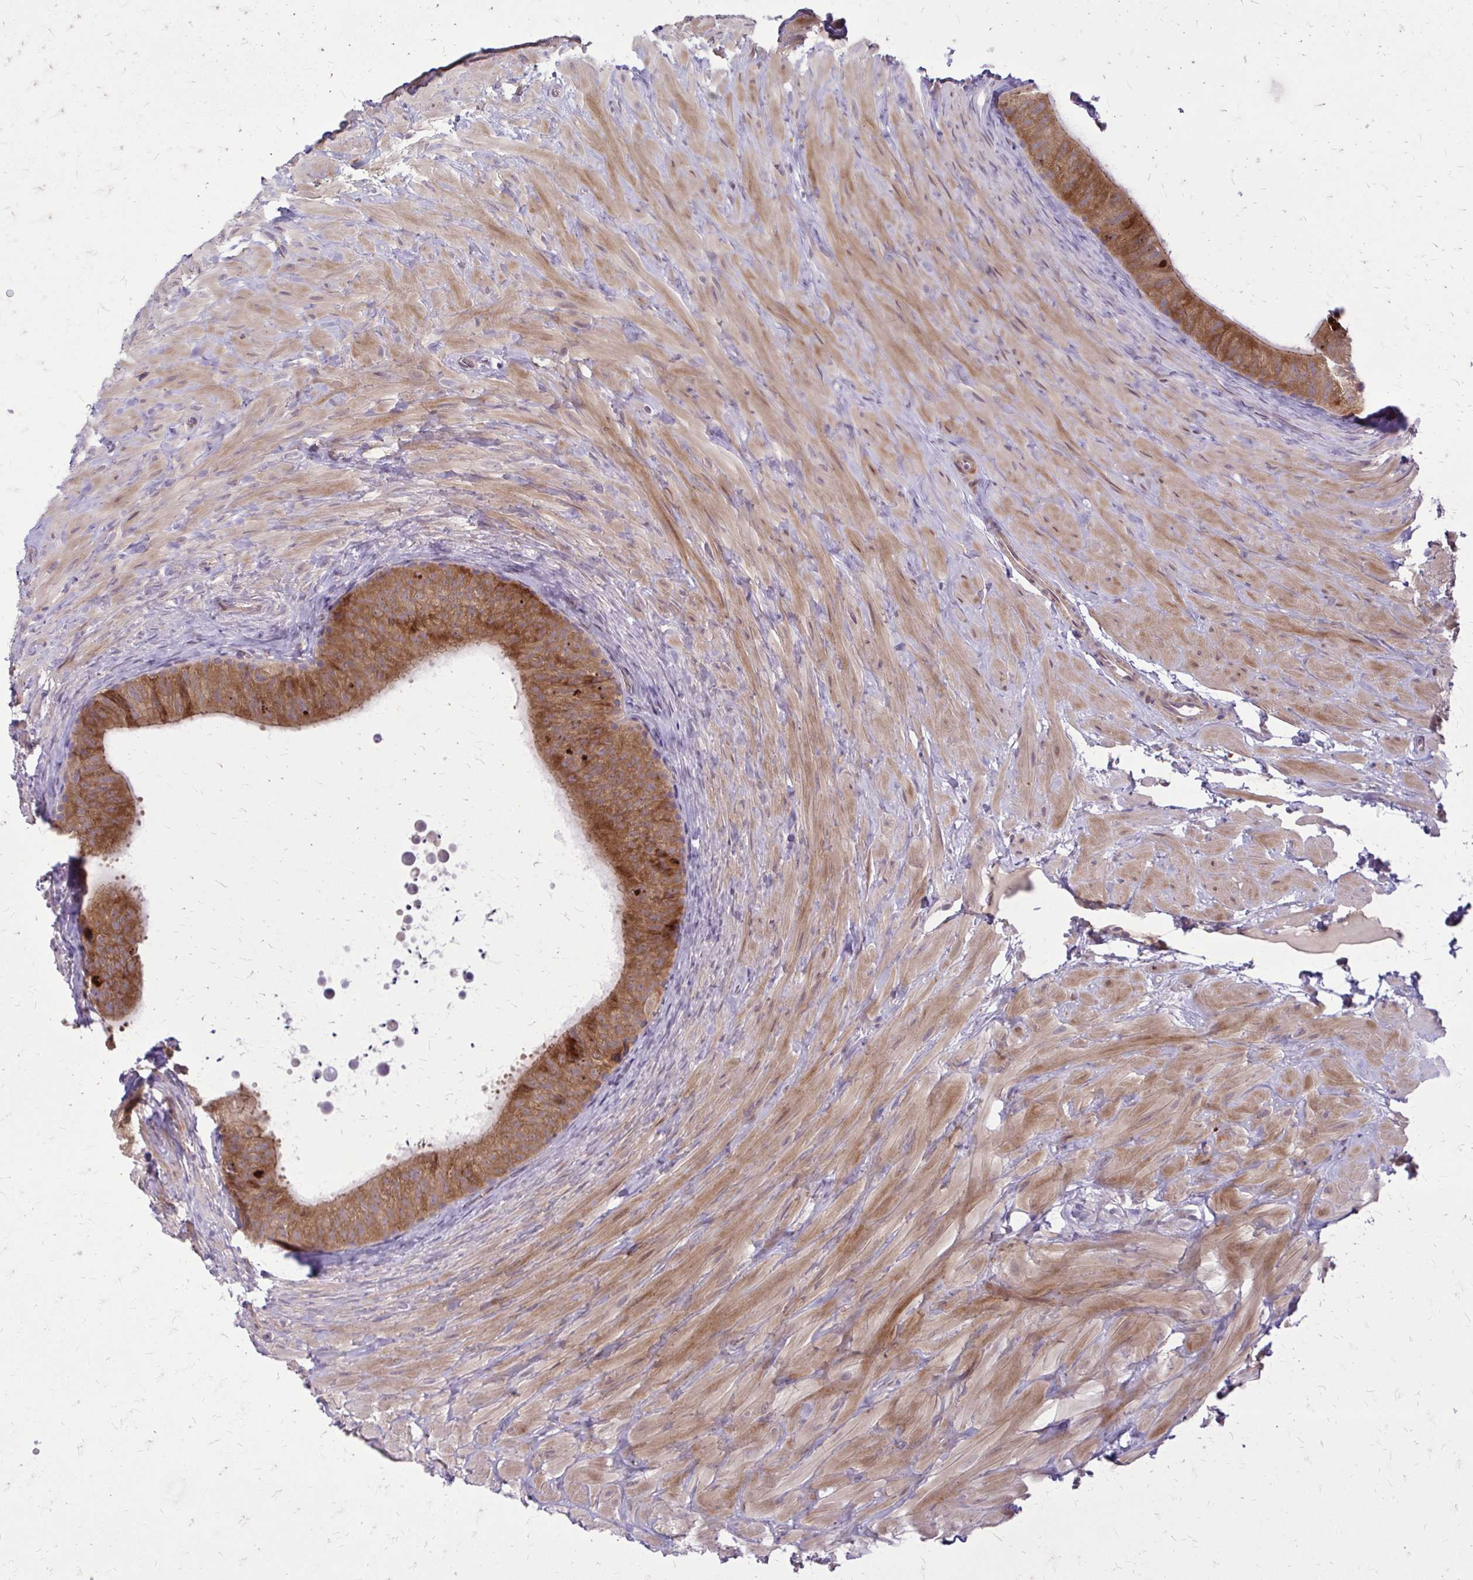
{"staining": {"intensity": "strong", "quantity": ">75%", "location": "cytoplasmic/membranous"}, "tissue": "epididymis", "cell_type": "Glandular cells", "image_type": "normal", "snomed": [{"axis": "morphology", "description": "Normal tissue, NOS"}, {"axis": "topography", "description": "Epididymis, spermatic cord, NOS"}, {"axis": "topography", "description": "Epididymis"}], "caption": "High-magnification brightfield microscopy of normal epididymis stained with DAB (3,3'-diaminobenzidine) (brown) and counterstained with hematoxylin (blue). glandular cells exhibit strong cytoplasmic/membranous positivity is identified in about>75% of cells. (DAB (3,3'-diaminobenzidine) = brown stain, brightfield microscopy at high magnification).", "gene": "OXNAD1", "patient": {"sex": "male", "age": 31}}